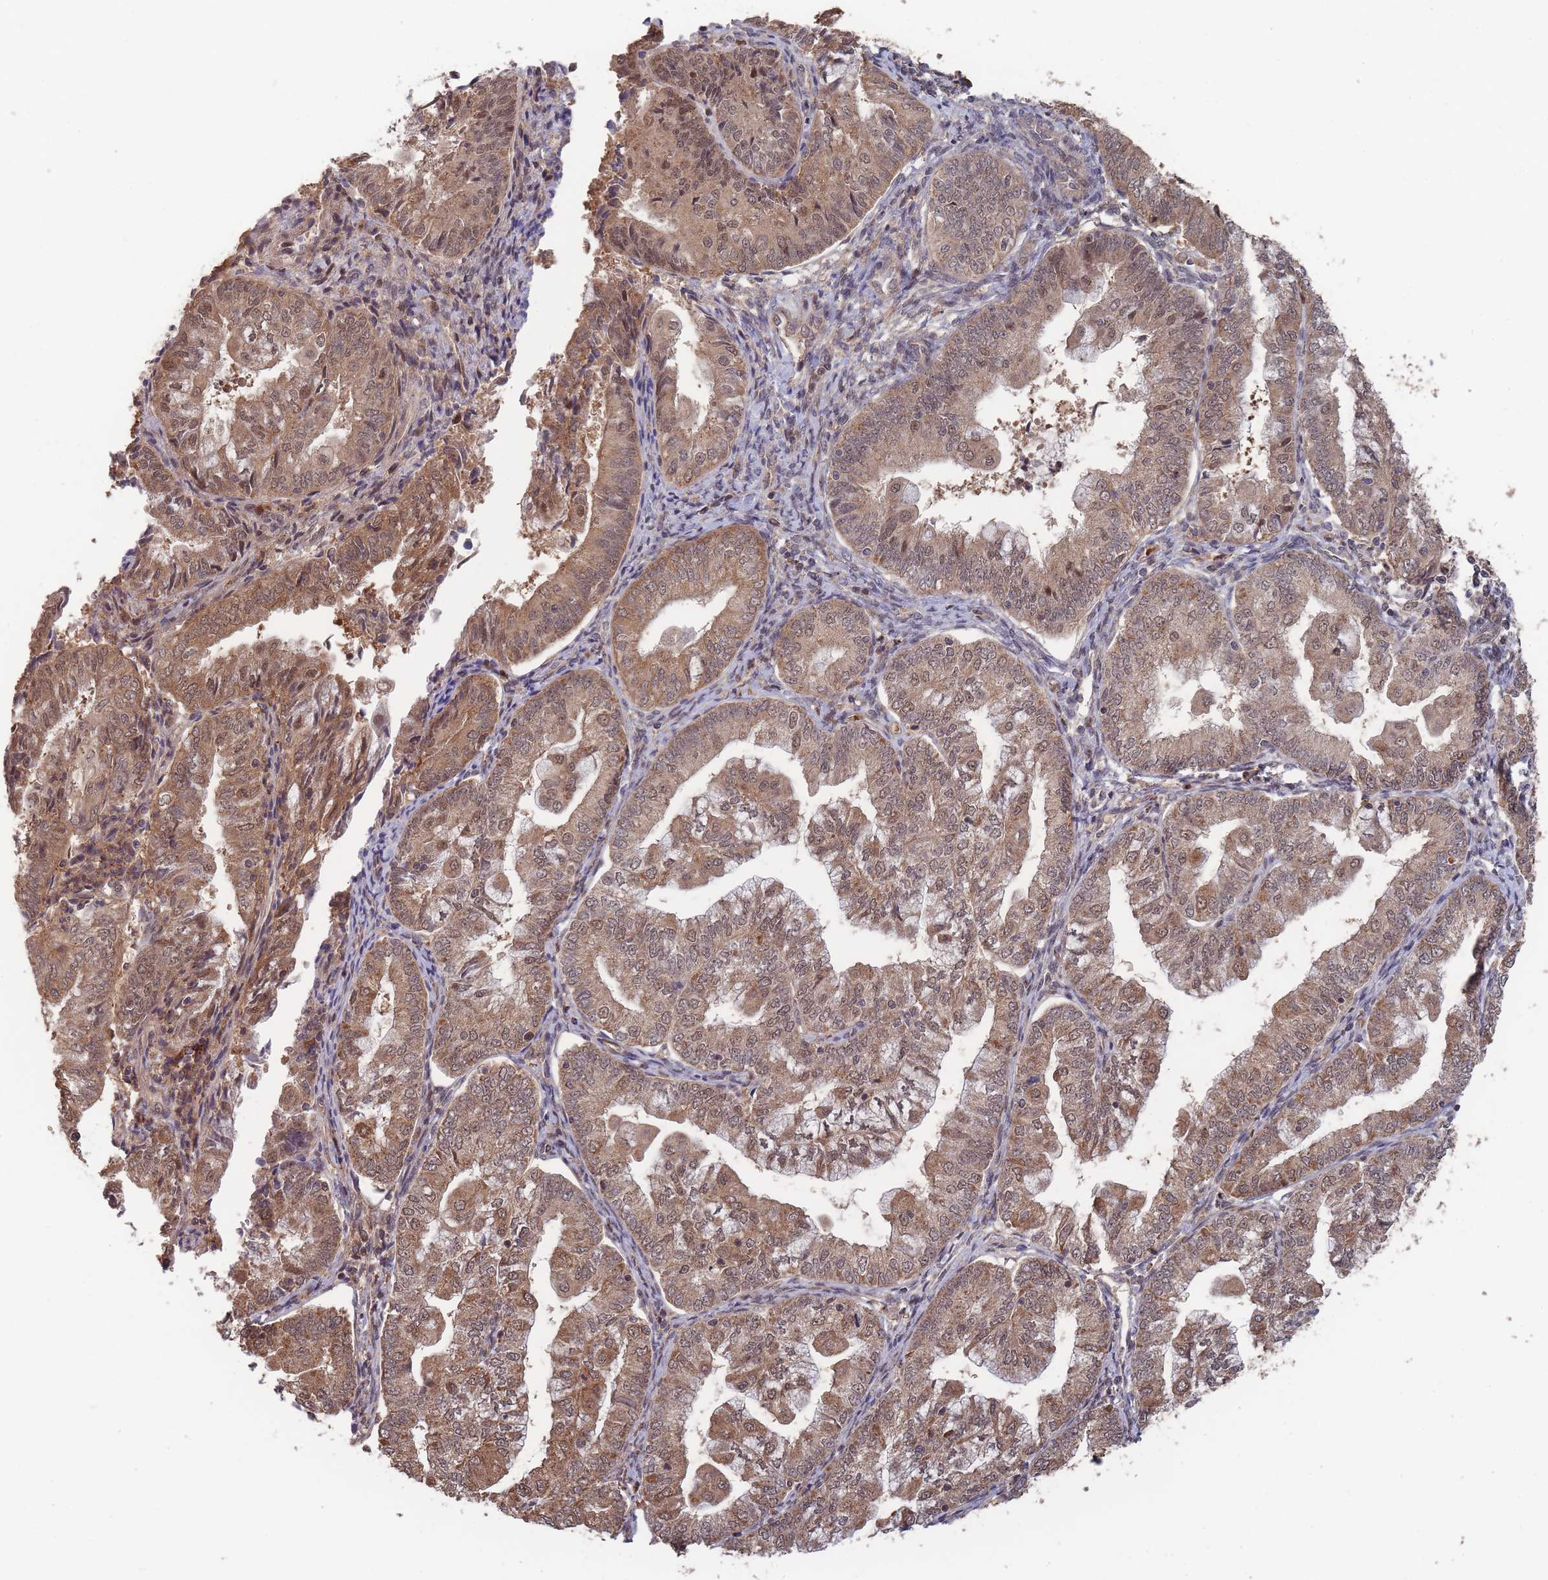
{"staining": {"intensity": "moderate", "quantity": ">75%", "location": "cytoplasmic/membranous,nuclear"}, "tissue": "endometrial cancer", "cell_type": "Tumor cells", "image_type": "cancer", "snomed": [{"axis": "morphology", "description": "Adenocarcinoma, NOS"}, {"axis": "topography", "description": "Endometrium"}], "caption": "Immunohistochemistry (IHC) photomicrograph of neoplastic tissue: human endometrial cancer (adenocarcinoma) stained using IHC exhibits medium levels of moderate protein expression localized specifically in the cytoplasmic/membranous and nuclear of tumor cells, appearing as a cytoplasmic/membranous and nuclear brown color.", "gene": "SF3B1", "patient": {"sex": "female", "age": 55}}